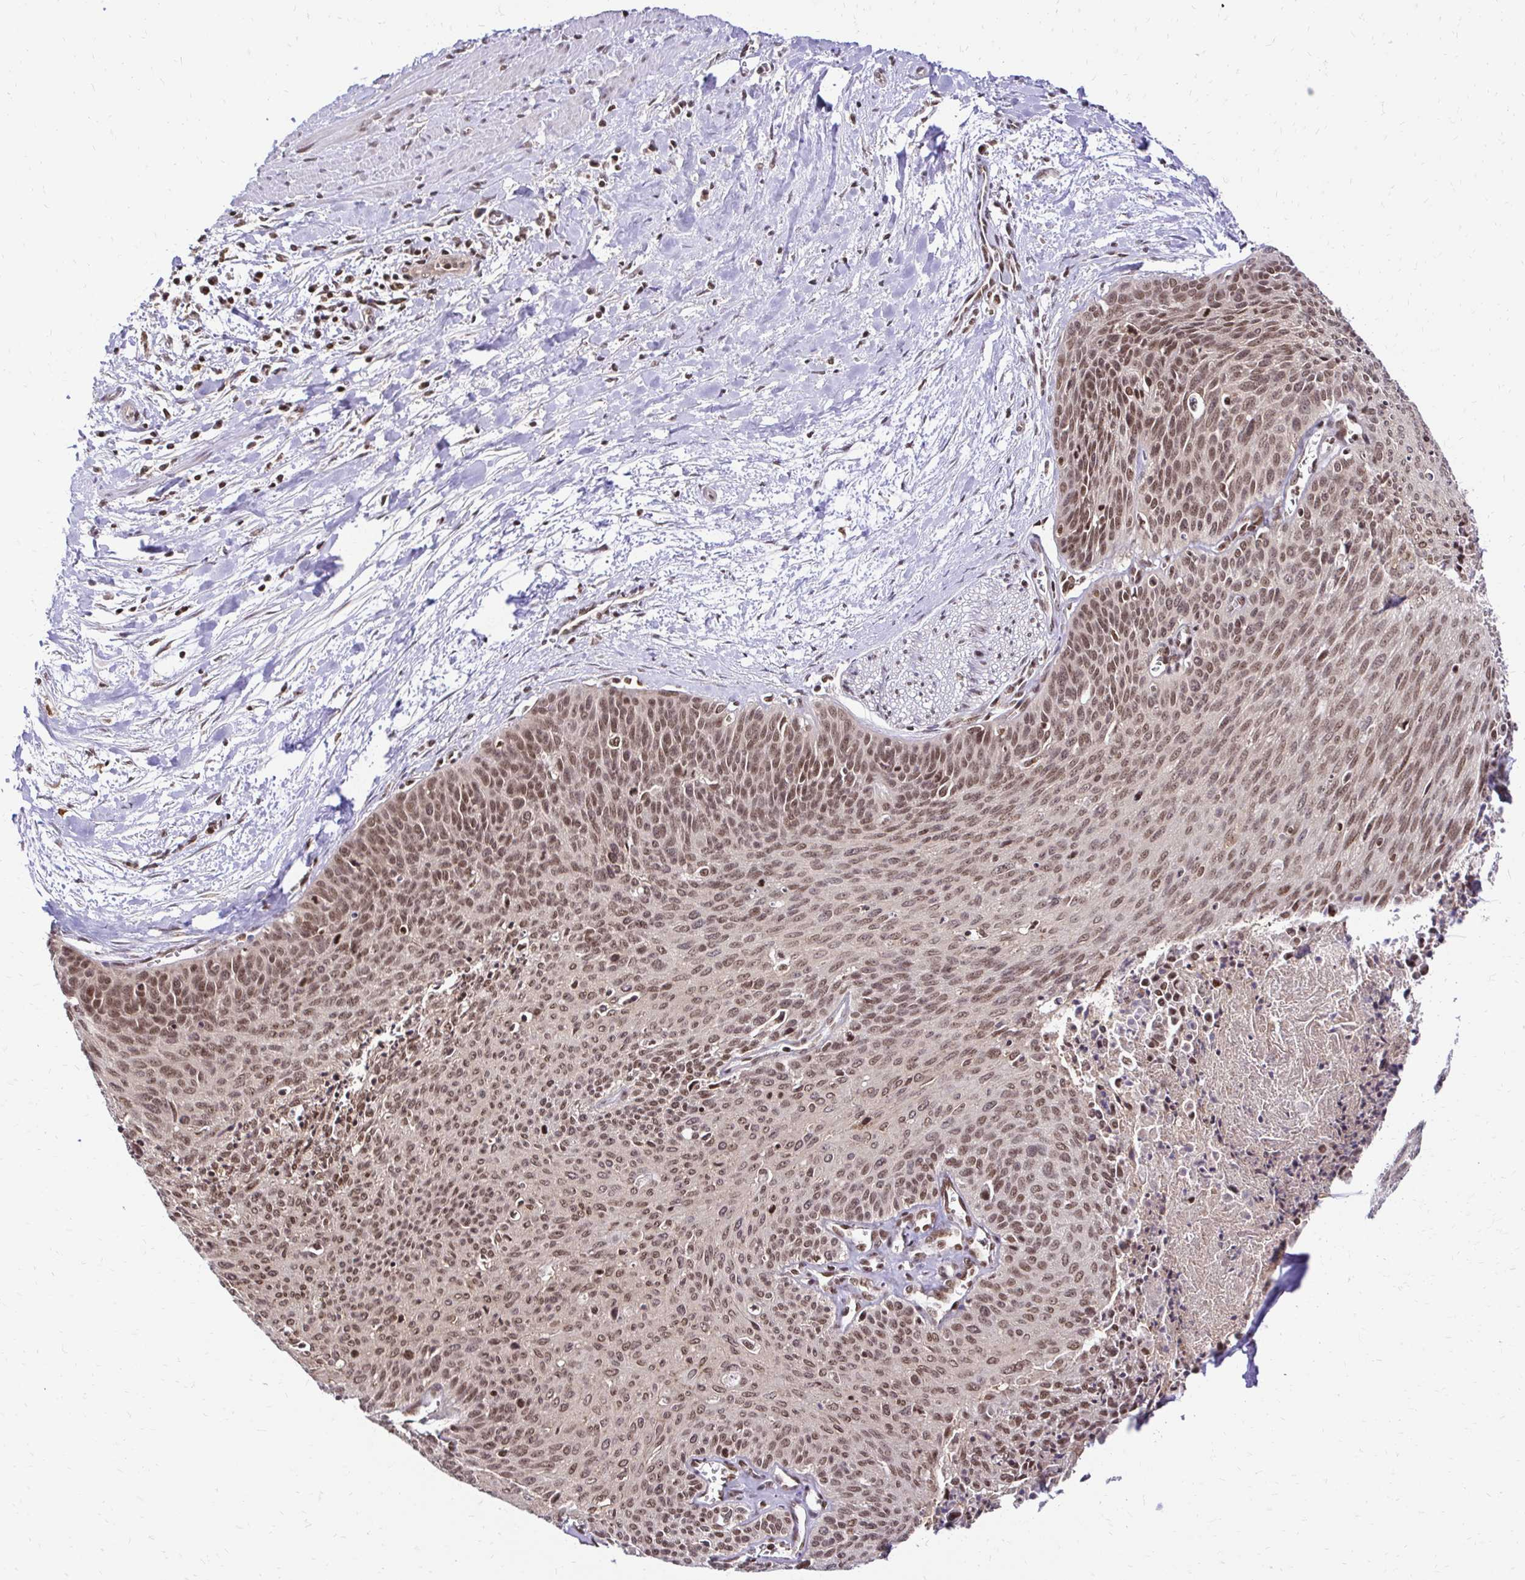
{"staining": {"intensity": "moderate", "quantity": ">75%", "location": "nuclear"}, "tissue": "cervical cancer", "cell_type": "Tumor cells", "image_type": "cancer", "snomed": [{"axis": "morphology", "description": "Squamous cell carcinoma, NOS"}, {"axis": "topography", "description": "Cervix"}], "caption": "Immunohistochemical staining of human squamous cell carcinoma (cervical) reveals medium levels of moderate nuclear positivity in approximately >75% of tumor cells.", "gene": "GLYR1", "patient": {"sex": "female", "age": 55}}